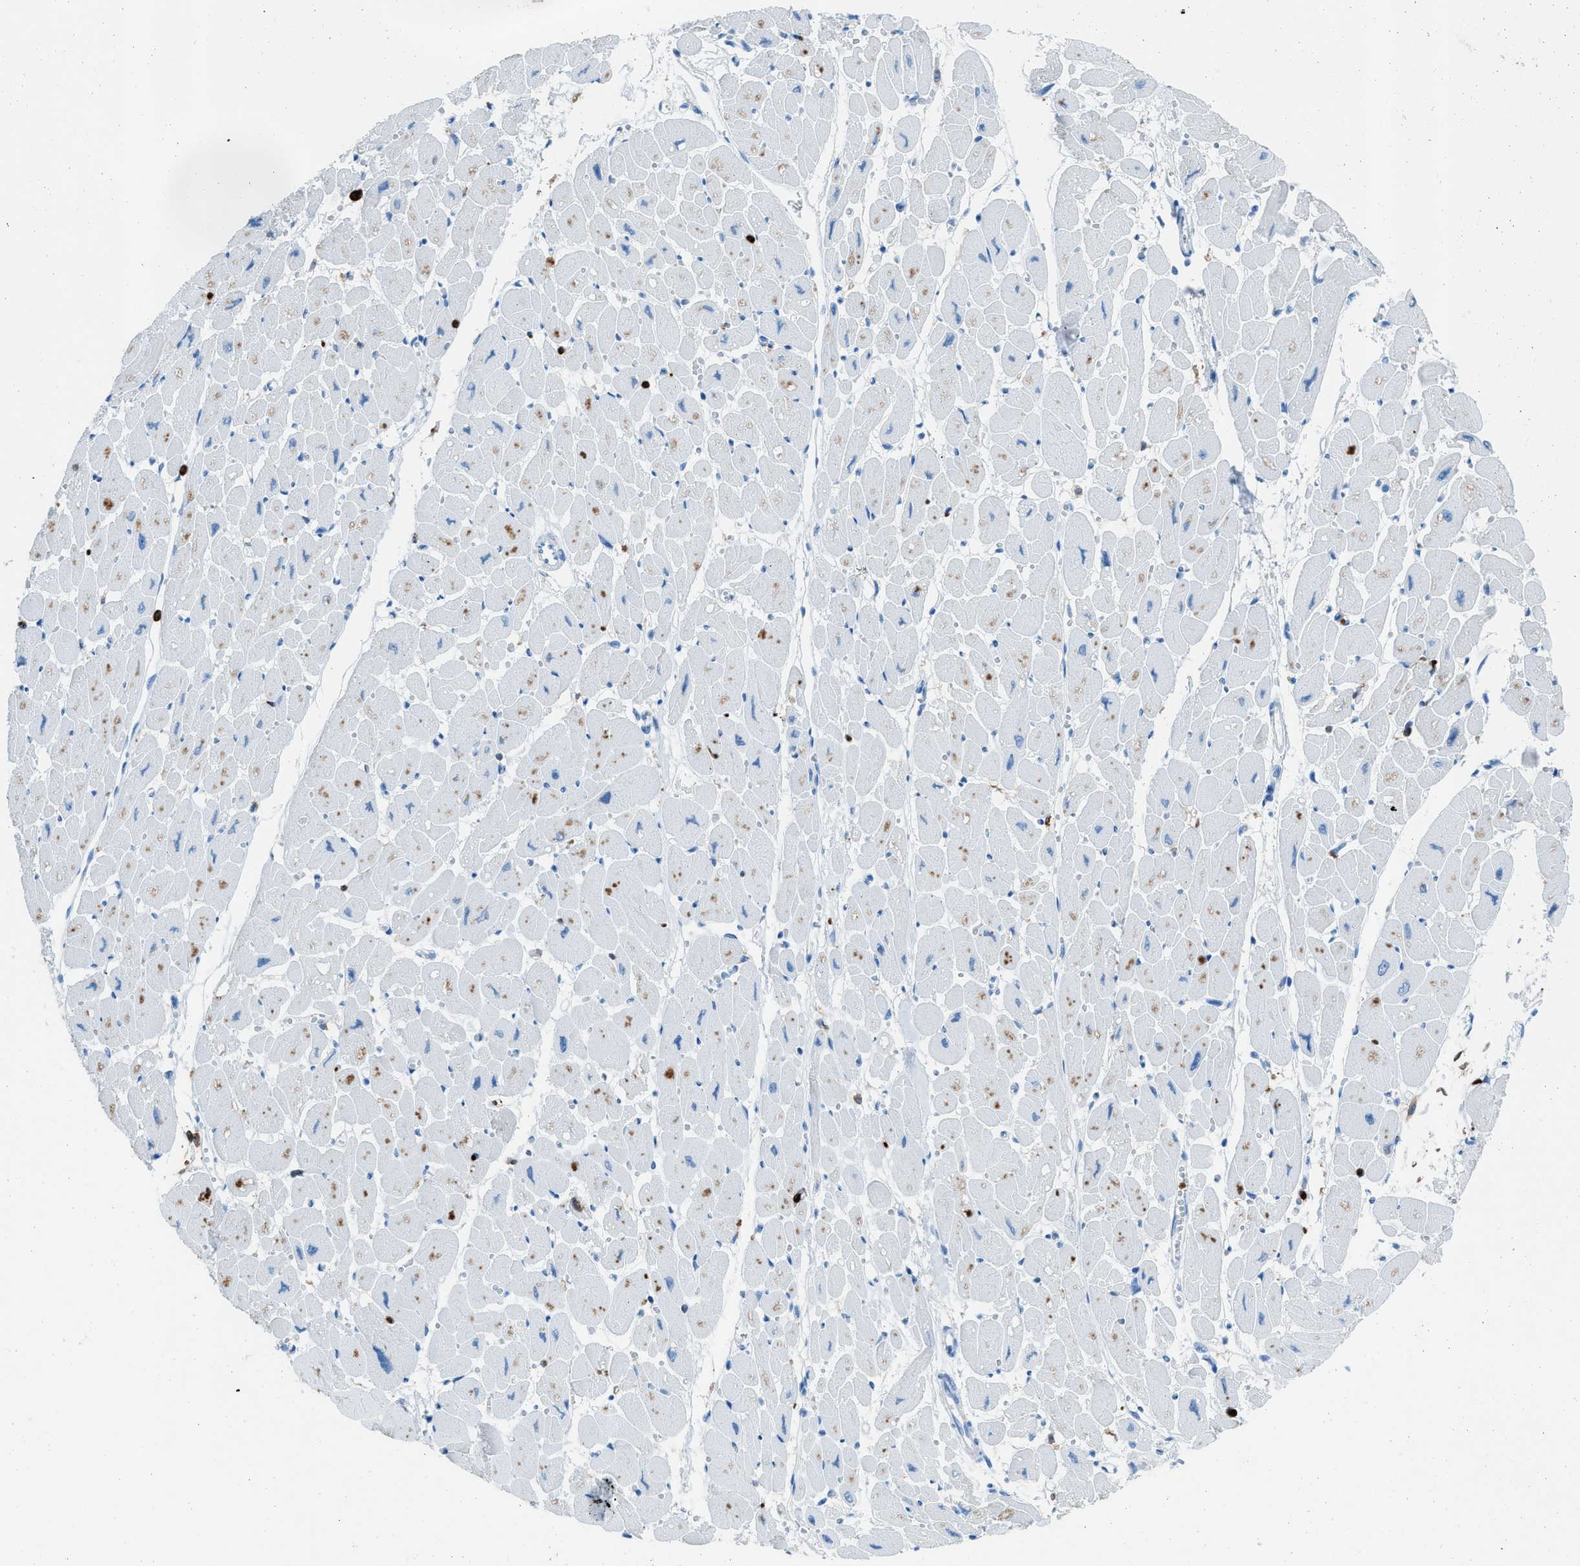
{"staining": {"intensity": "moderate", "quantity": "<25%", "location": "cytoplasmic/membranous"}, "tissue": "heart muscle", "cell_type": "Cardiomyocytes", "image_type": "normal", "snomed": [{"axis": "morphology", "description": "Normal tissue, NOS"}, {"axis": "topography", "description": "Heart"}], "caption": "Cardiomyocytes exhibit low levels of moderate cytoplasmic/membranous expression in about <25% of cells in benign heart muscle. The staining was performed using DAB (3,3'-diaminobenzidine), with brown indicating positive protein expression. Nuclei are stained blue with hematoxylin.", "gene": "ITGB2", "patient": {"sex": "female", "age": 54}}